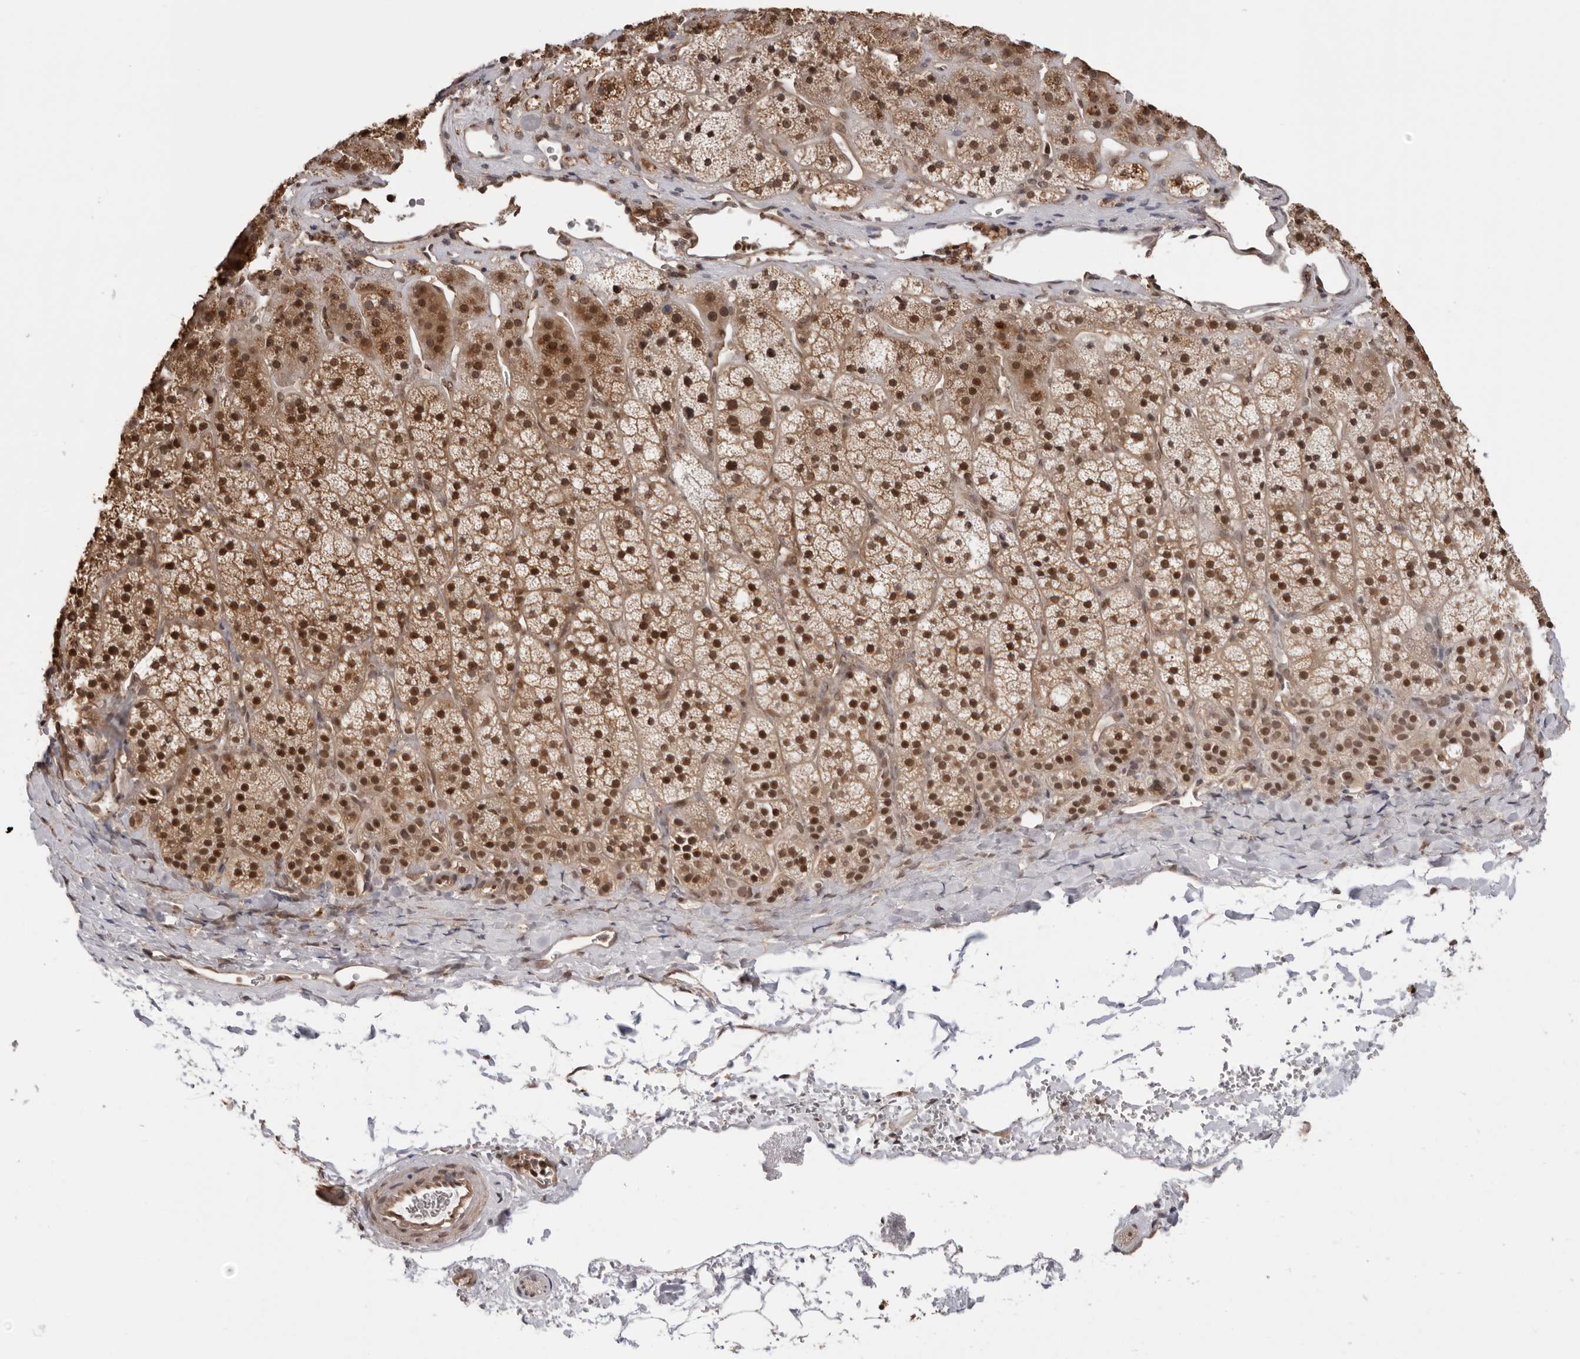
{"staining": {"intensity": "moderate", "quantity": ">75%", "location": "cytoplasmic/membranous,nuclear"}, "tissue": "adrenal gland", "cell_type": "Glandular cells", "image_type": "normal", "snomed": [{"axis": "morphology", "description": "Normal tissue, NOS"}, {"axis": "topography", "description": "Adrenal gland"}], "caption": "Immunohistochemistry (IHC) photomicrograph of benign adrenal gland stained for a protein (brown), which shows medium levels of moderate cytoplasmic/membranous,nuclear staining in approximately >75% of glandular cells.", "gene": "SDE2", "patient": {"sex": "female", "age": 44}}